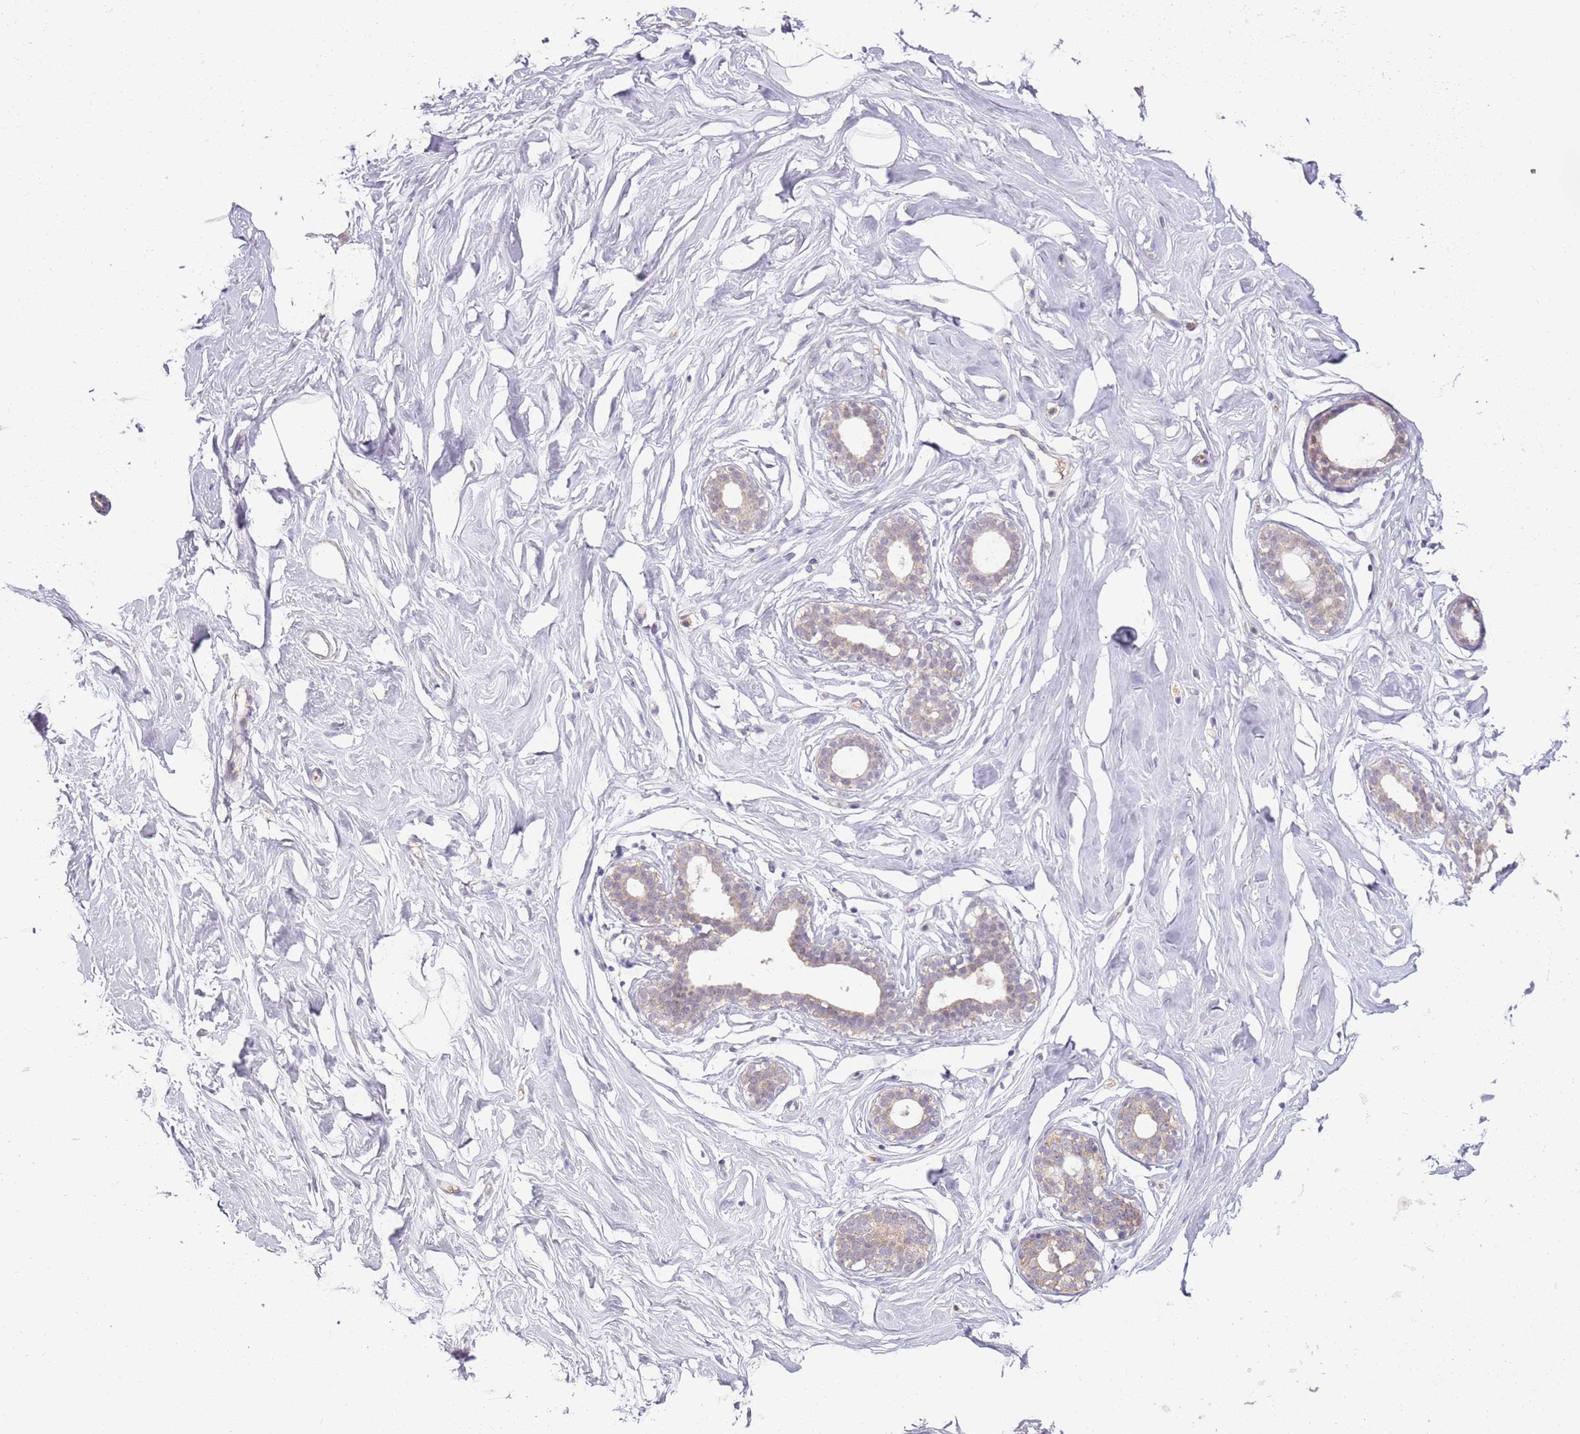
{"staining": {"intensity": "negative", "quantity": "none", "location": "none"}, "tissue": "breast", "cell_type": "Adipocytes", "image_type": "normal", "snomed": [{"axis": "morphology", "description": "Normal tissue, NOS"}, {"axis": "morphology", "description": "Adenoma, NOS"}, {"axis": "topography", "description": "Breast"}], "caption": "An image of human breast is negative for staining in adipocytes. (Stains: DAB (3,3'-diaminobenzidine) immunohistochemistry with hematoxylin counter stain, Microscopy: brightfield microscopy at high magnification).", "gene": "TEKT4", "patient": {"sex": "female", "age": 23}}